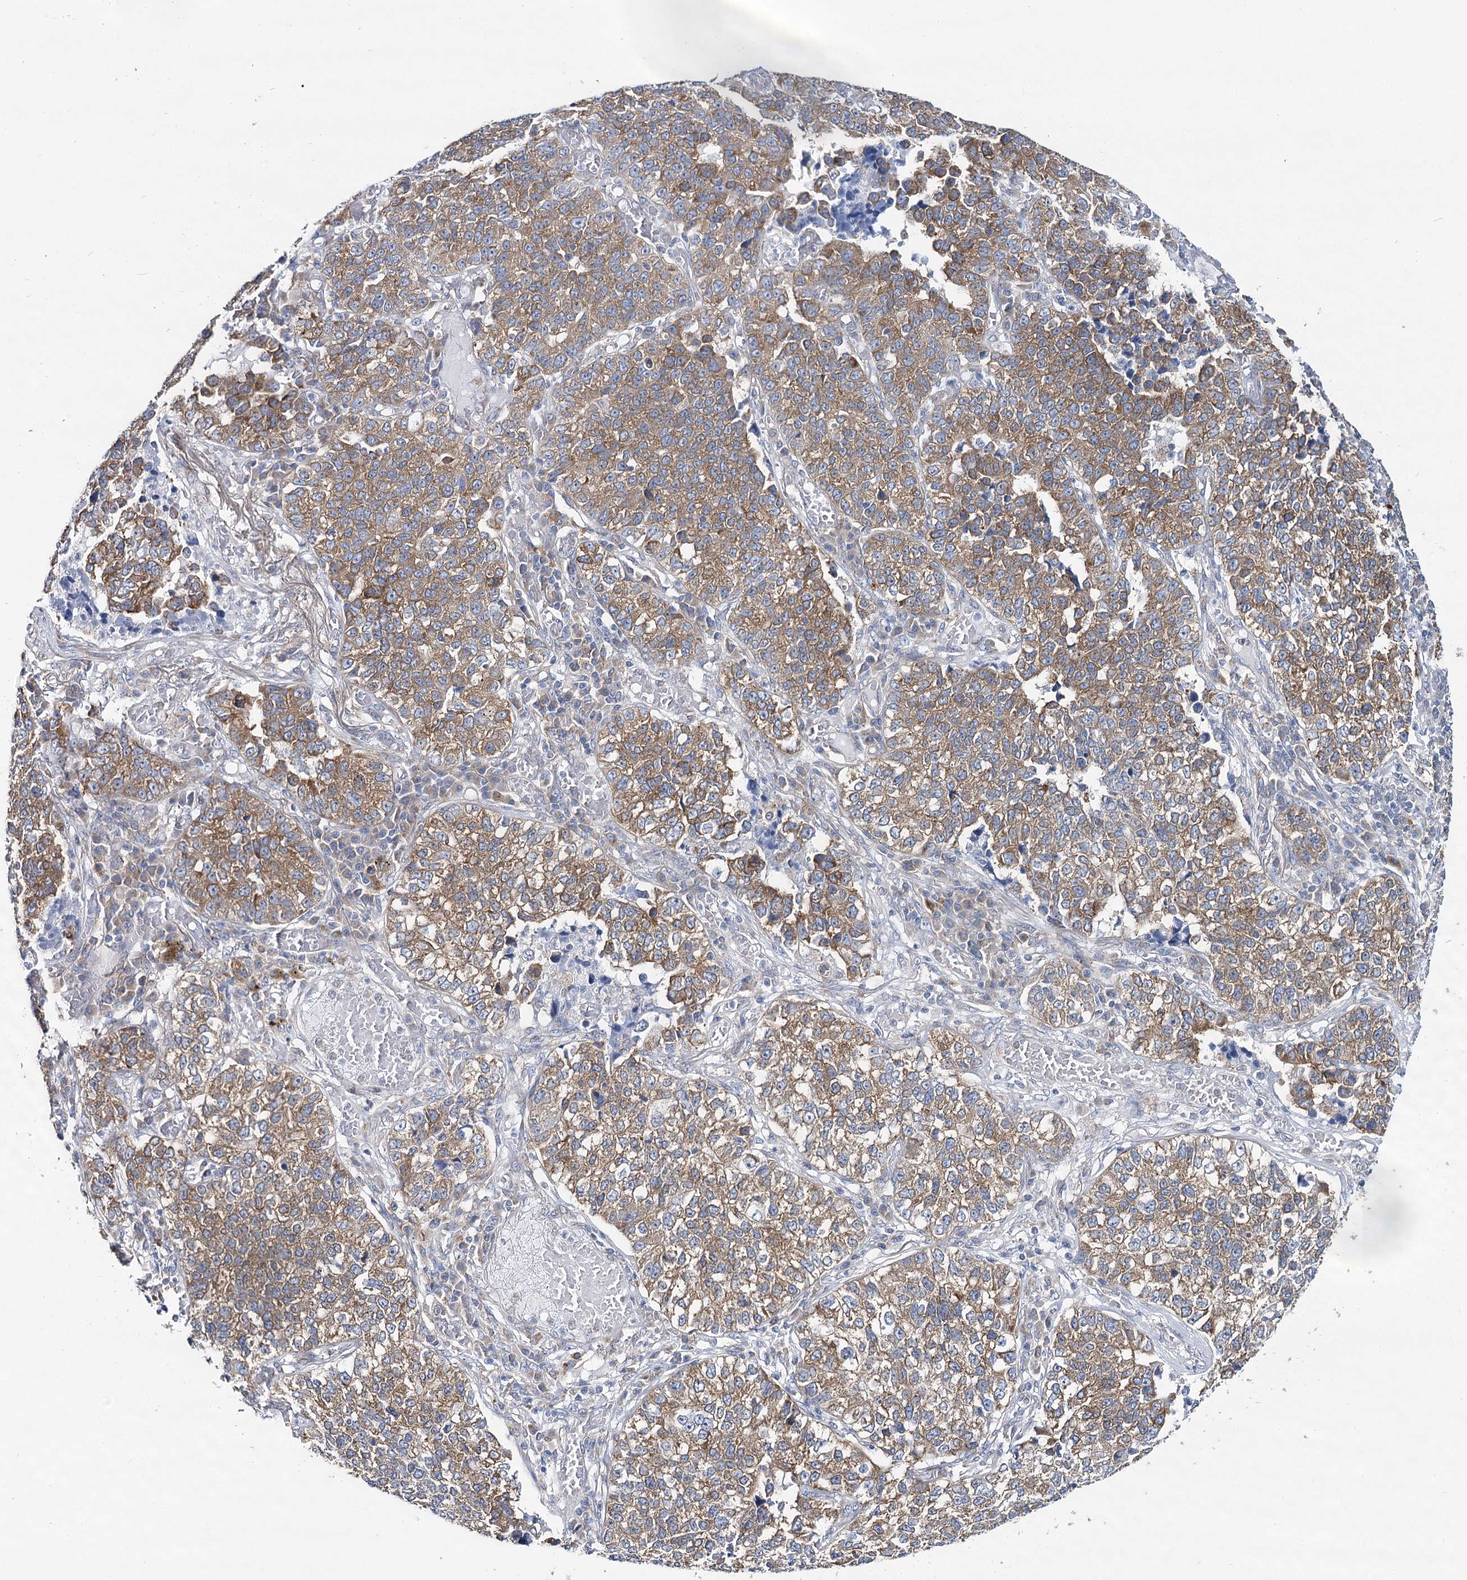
{"staining": {"intensity": "moderate", "quantity": ">75%", "location": "cytoplasmic/membranous"}, "tissue": "lung cancer", "cell_type": "Tumor cells", "image_type": "cancer", "snomed": [{"axis": "morphology", "description": "Adenocarcinoma, NOS"}, {"axis": "topography", "description": "Lung"}], "caption": "Protein staining of lung cancer tissue reveals moderate cytoplasmic/membranous positivity in about >75% of tumor cells. The staining was performed using DAB to visualize the protein expression in brown, while the nuclei were stained in blue with hematoxylin (Magnification: 20x).", "gene": "THUMPD3", "patient": {"sex": "male", "age": 49}}